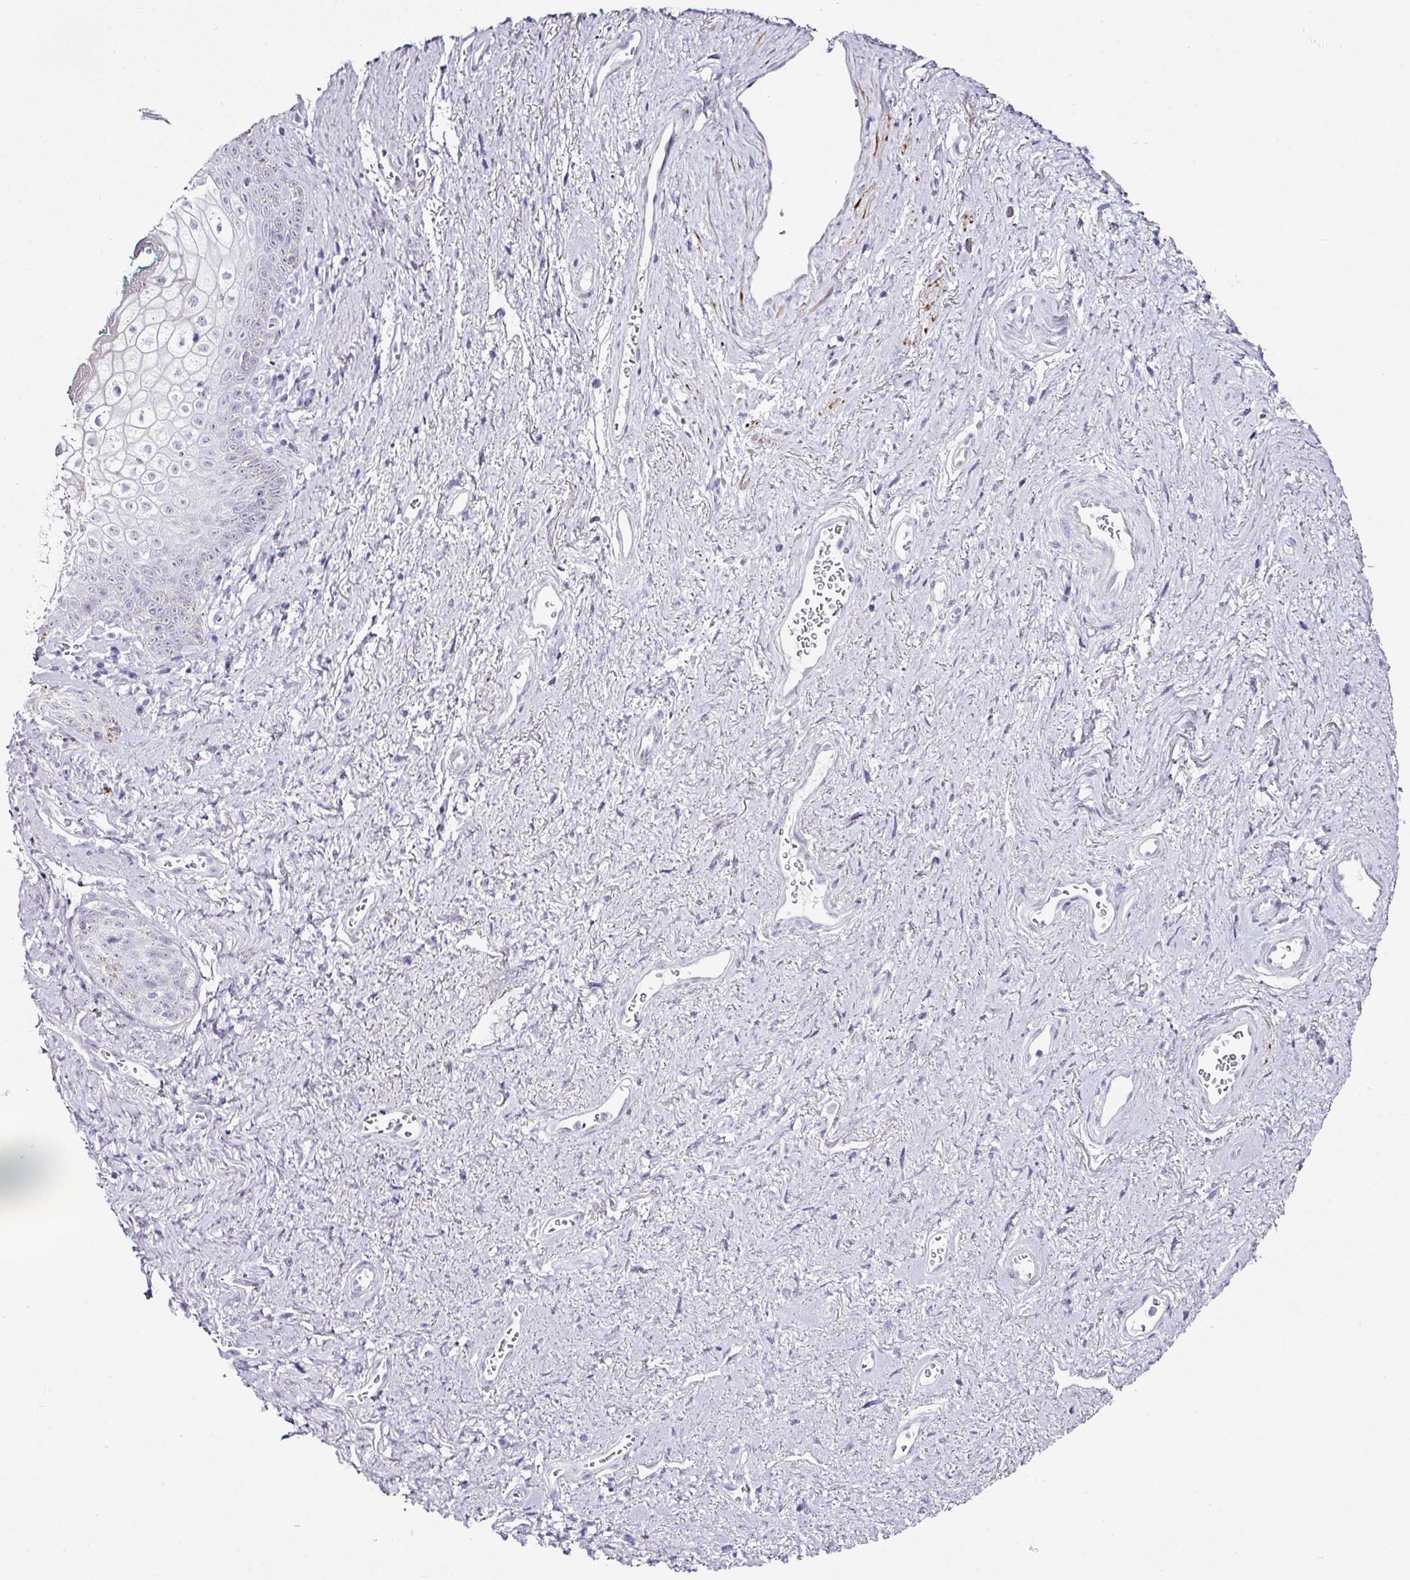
{"staining": {"intensity": "negative", "quantity": "none", "location": "none"}, "tissue": "vagina", "cell_type": "Squamous epithelial cells", "image_type": "normal", "snomed": [{"axis": "morphology", "description": "Normal tissue, NOS"}, {"axis": "topography", "description": "Vulva"}, {"axis": "topography", "description": "Vagina"}, {"axis": "topography", "description": "Peripheral nerve tissue"}], "caption": "This is a image of IHC staining of benign vagina, which shows no positivity in squamous epithelial cells. The staining is performed using DAB brown chromogen with nuclei counter-stained in using hematoxylin.", "gene": "TRA2A", "patient": {"sex": "female", "age": 66}}